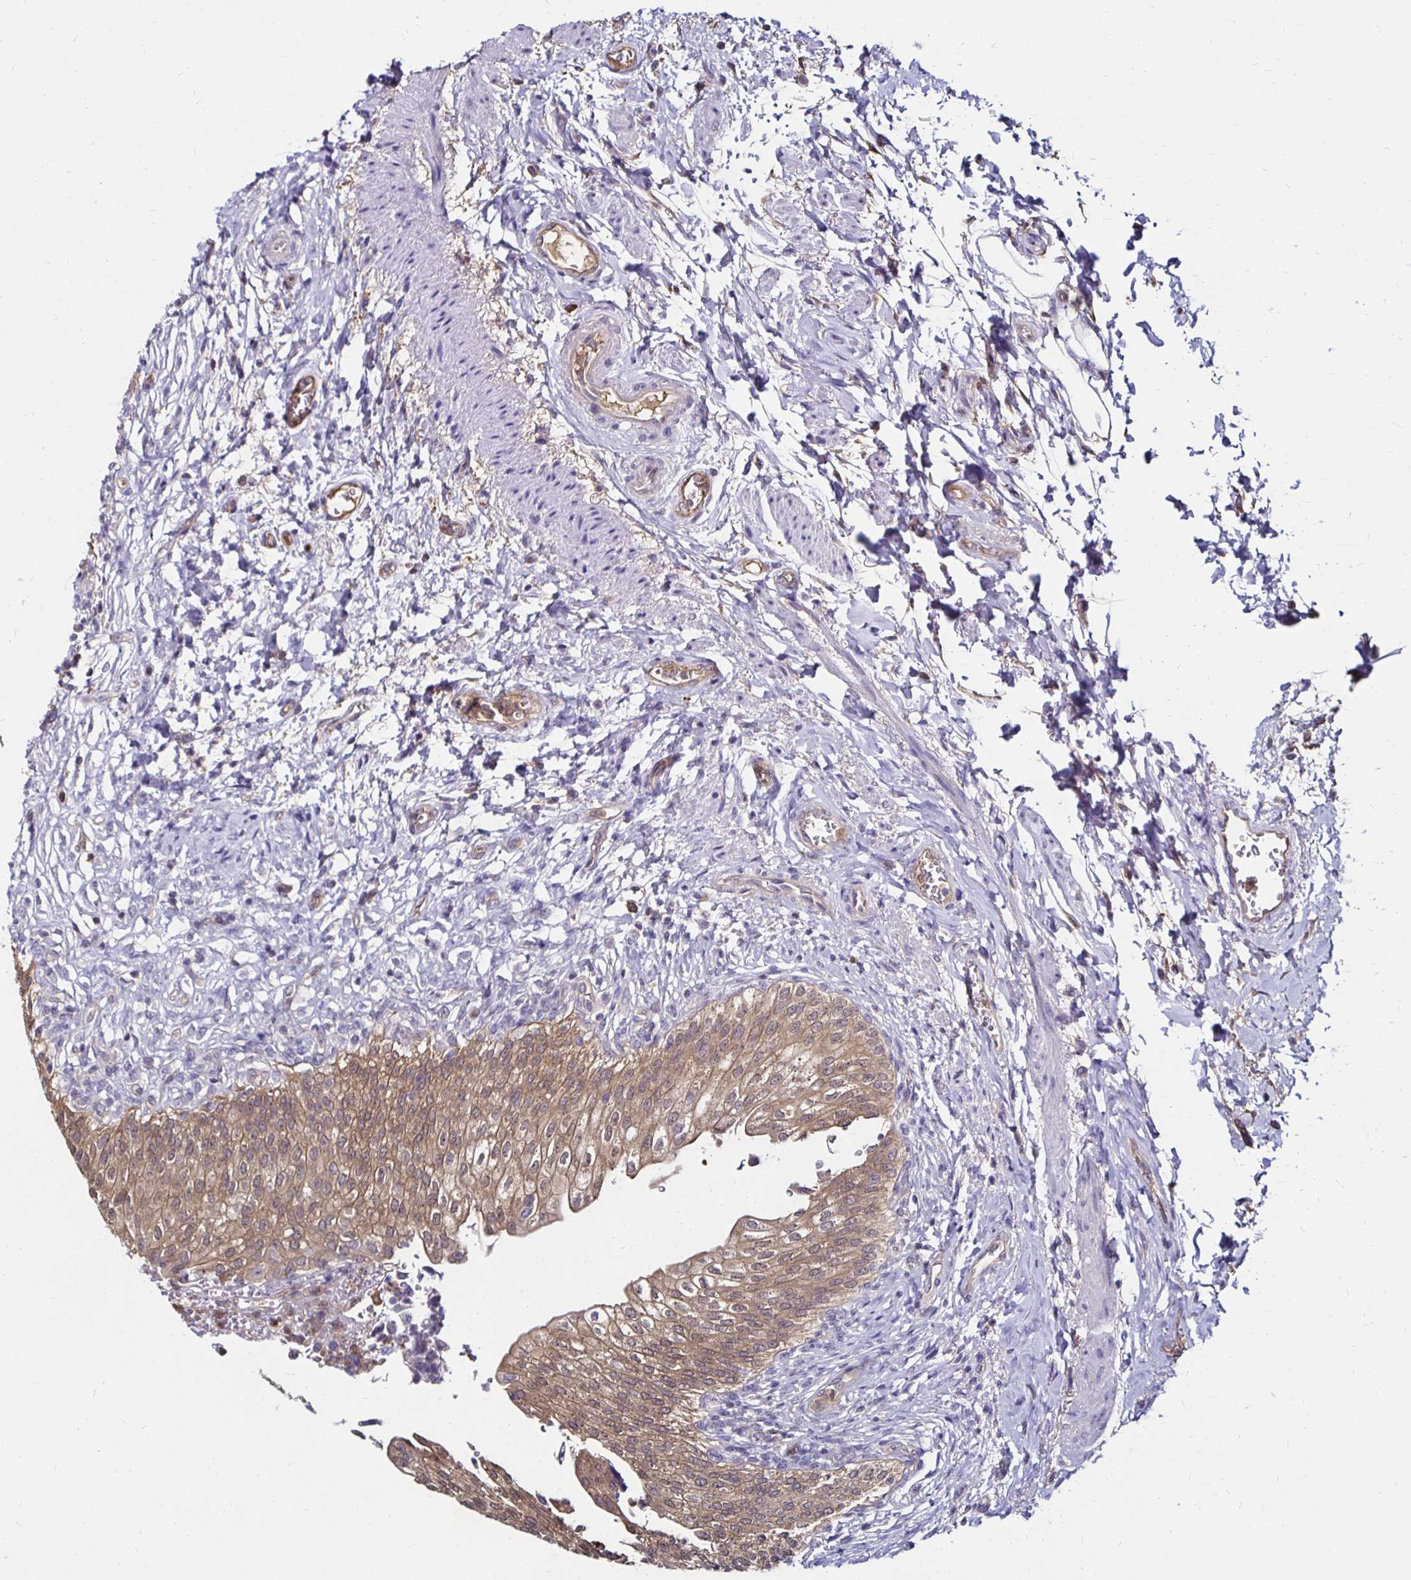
{"staining": {"intensity": "moderate", "quantity": ">75%", "location": "cytoplasmic/membranous"}, "tissue": "urinary bladder", "cell_type": "Urothelial cells", "image_type": "normal", "snomed": [{"axis": "morphology", "description": "Normal tissue, NOS"}, {"axis": "topography", "description": "Urinary bladder"}, {"axis": "topography", "description": "Peripheral nerve tissue"}], "caption": "IHC (DAB) staining of benign human urinary bladder demonstrates moderate cytoplasmic/membranous protein expression in about >75% of urothelial cells. The staining was performed using DAB (3,3'-diaminobenzidine), with brown indicating positive protein expression. Nuclei are stained blue with hematoxylin.", "gene": "TXN", "patient": {"sex": "female", "age": 60}}